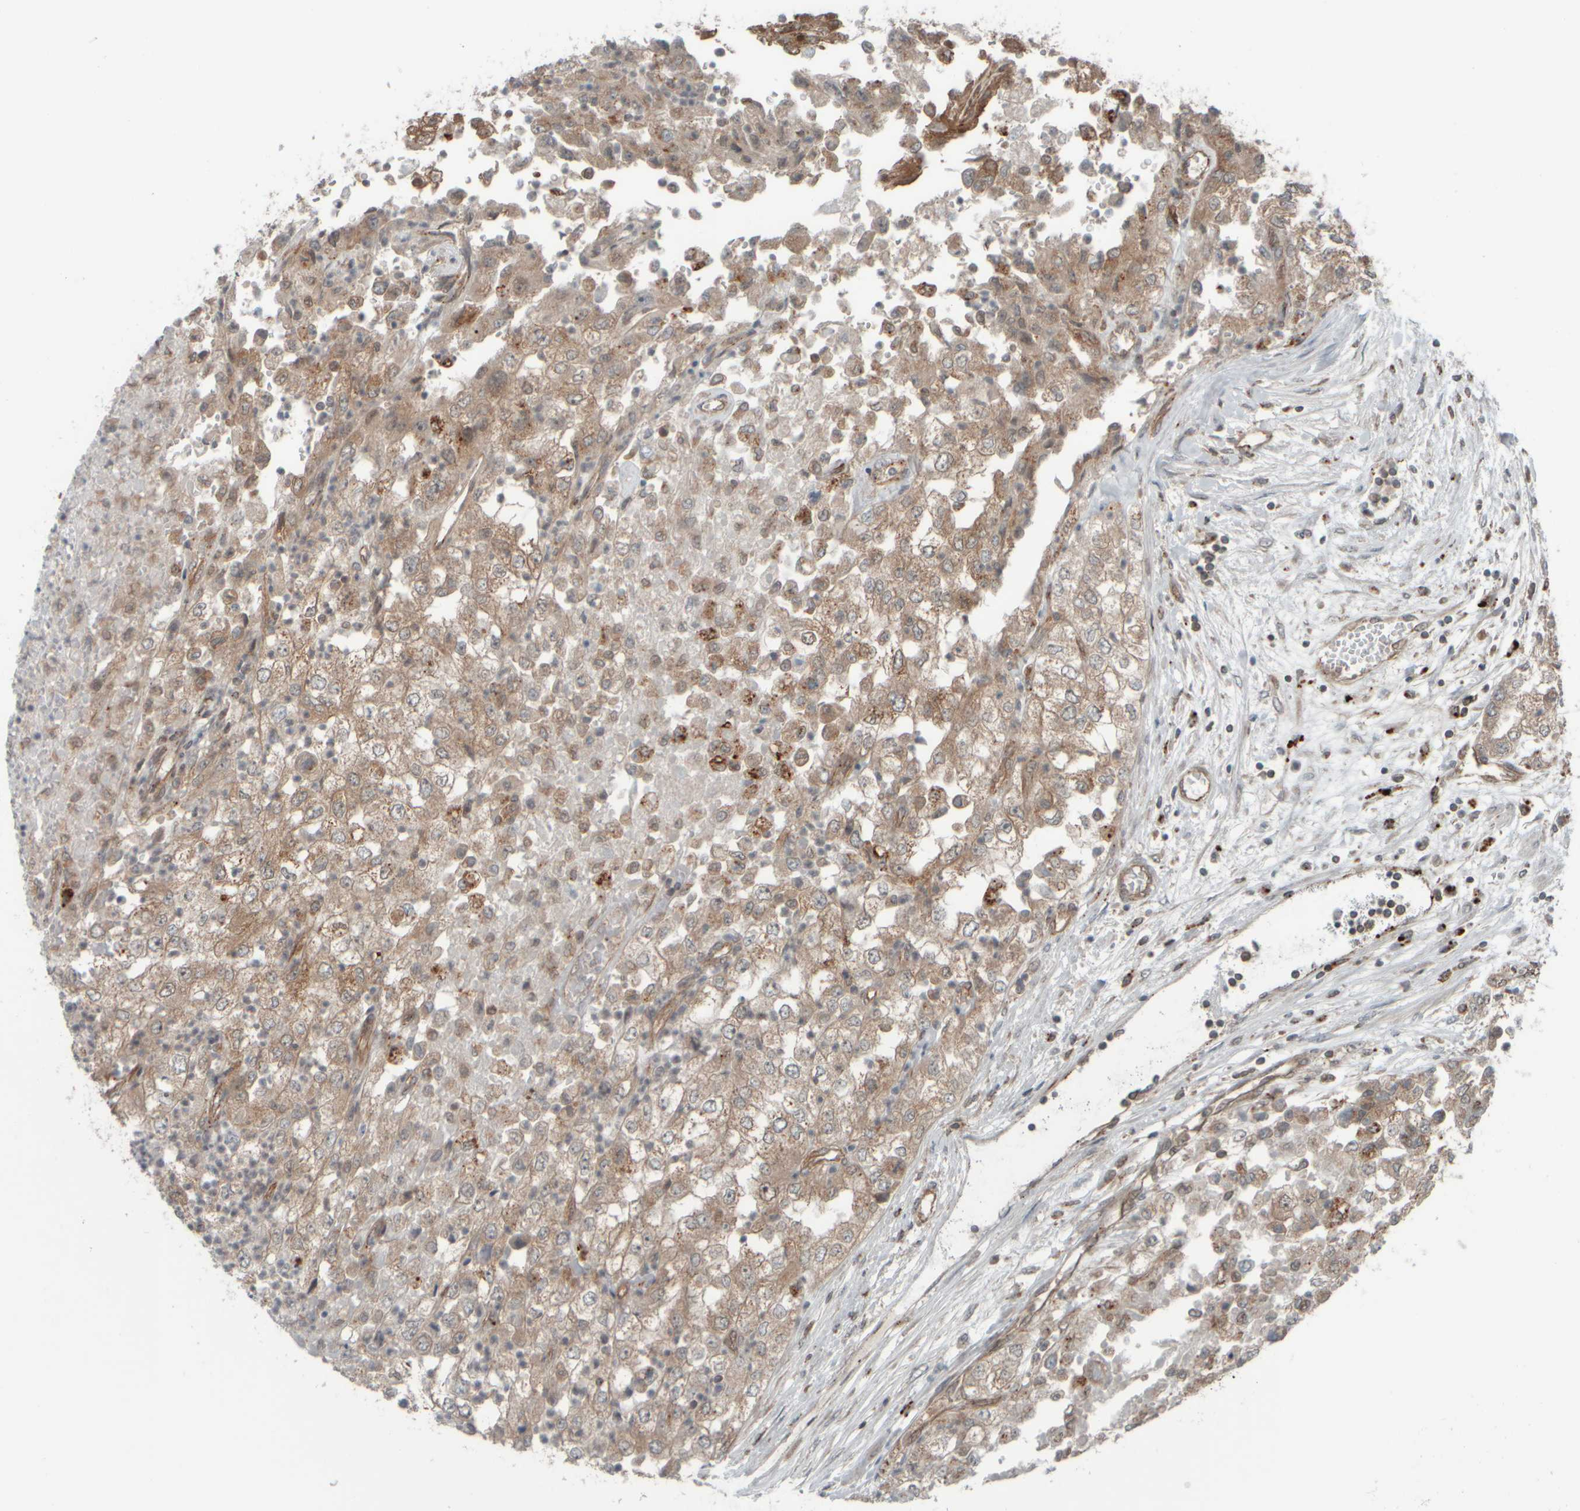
{"staining": {"intensity": "weak", "quantity": ">75%", "location": "cytoplasmic/membranous"}, "tissue": "renal cancer", "cell_type": "Tumor cells", "image_type": "cancer", "snomed": [{"axis": "morphology", "description": "Adenocarcinoma, NOS"}, {"axis": "topography", "description": "Kidney"}], "caption": "Protein positivity by IHC demonstrates weak cytoplasmic/membranous staining in about >75% of tumor cells in renal cancer (adenocarcinoma). The protein of interest is stained brown, and the nuclei are stained in blue (DAB (3,3'-diaminobenzidine) IHC with brightfield microscopy, high magnification).", "gene": "GIGYF1", "patient": {"sex": "female", "age": 54}}